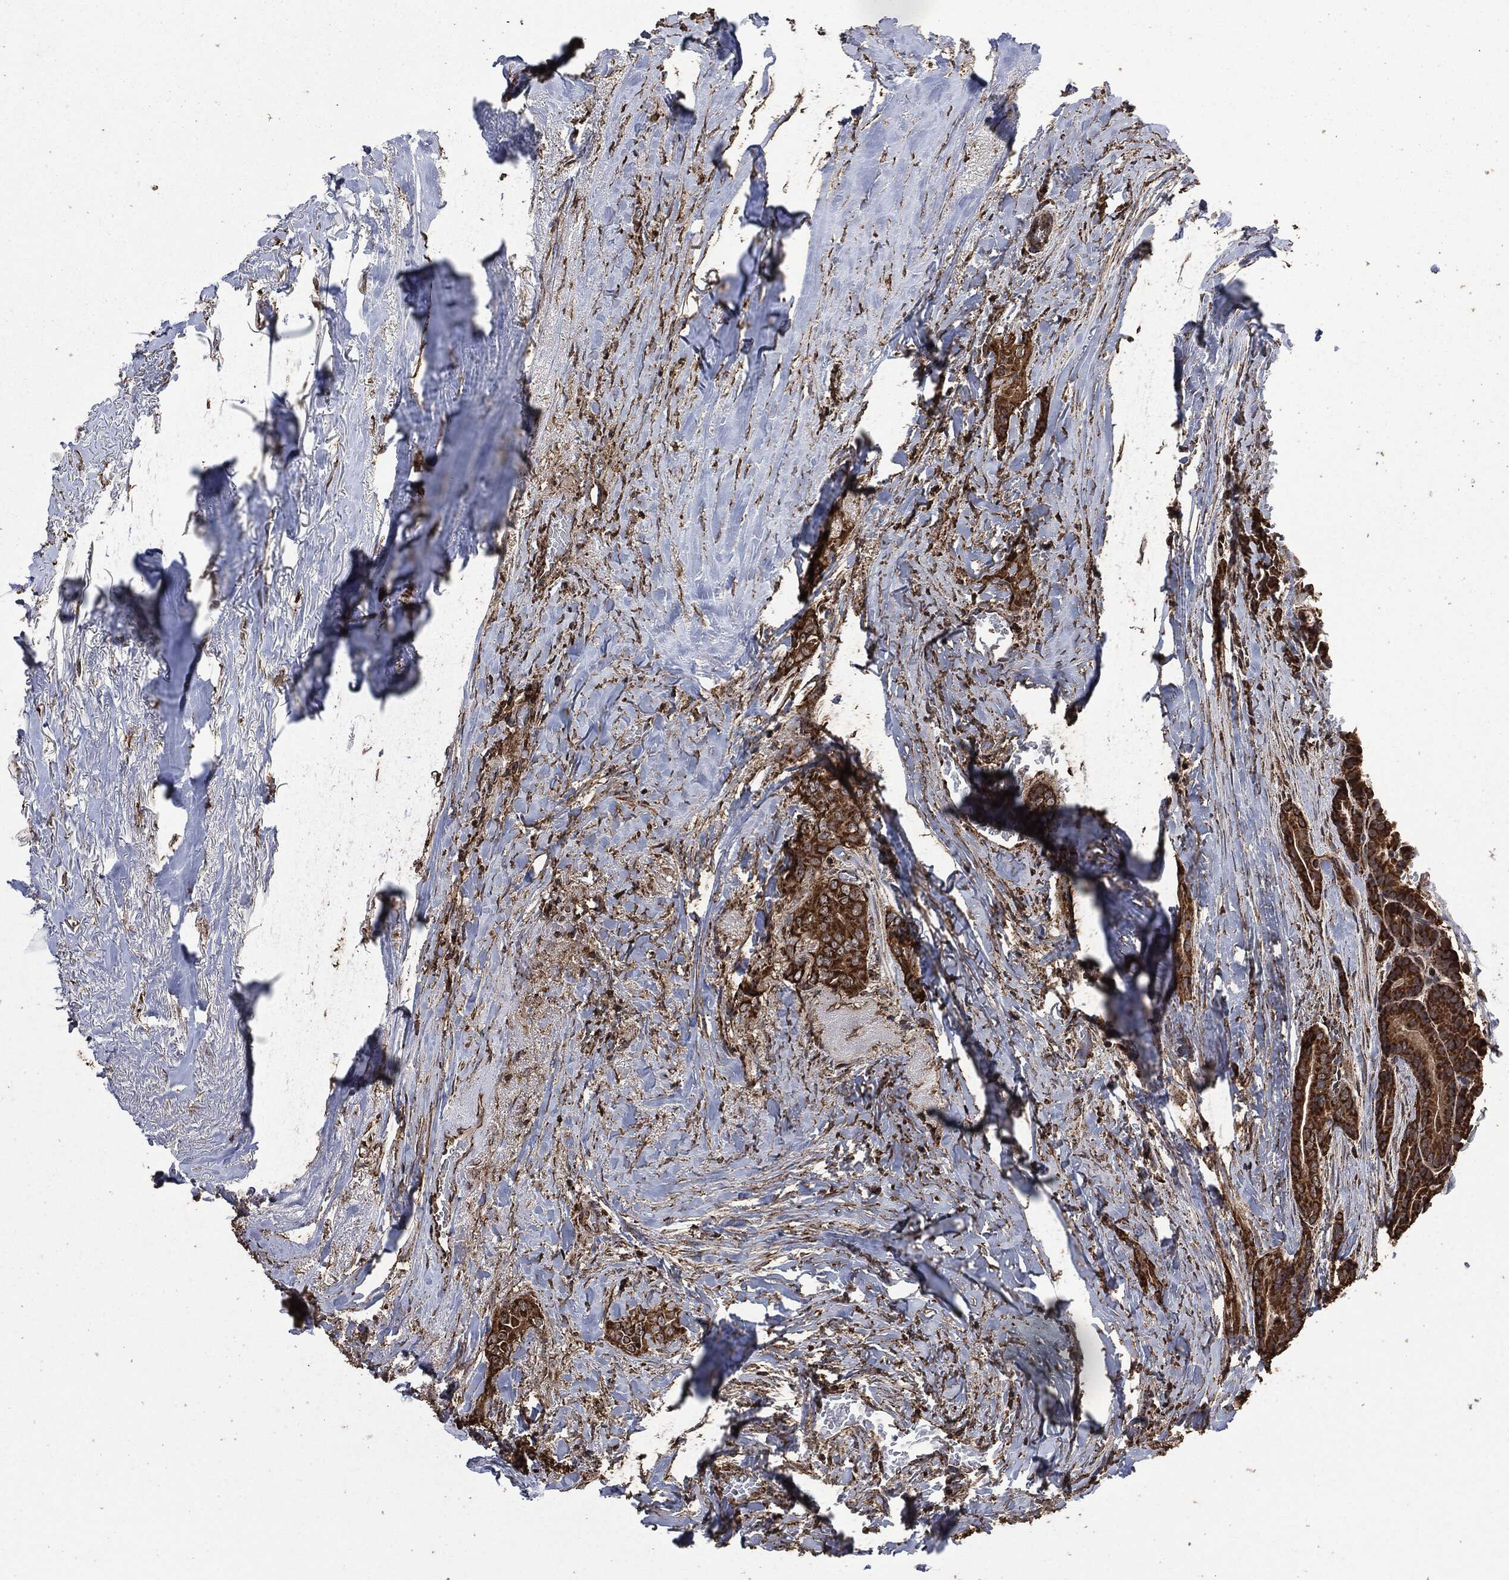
{"staining": {"intensity": "strong", "quantity": ">75%", "location": "cytoplasmic/membranous"}, "tissue": "thyroid cancer", "cell_type": "Tumor cells", "image_type": "cancer", "snomed": [{"axis": "morphology", "description": "Papillary adenocarcinoma, NOS"}, {"axis": "topography", "description": "Thyroid gland"}], "caption": "Approximately >75% of tumor cells in thyroid papillary adenocarcinoma display strong cytoplasmic/membranous protein positivity as visualized by brown immunohistochemical staining.", "gene": "LIG3", "patient": {"sex": "male", "age": 61}}